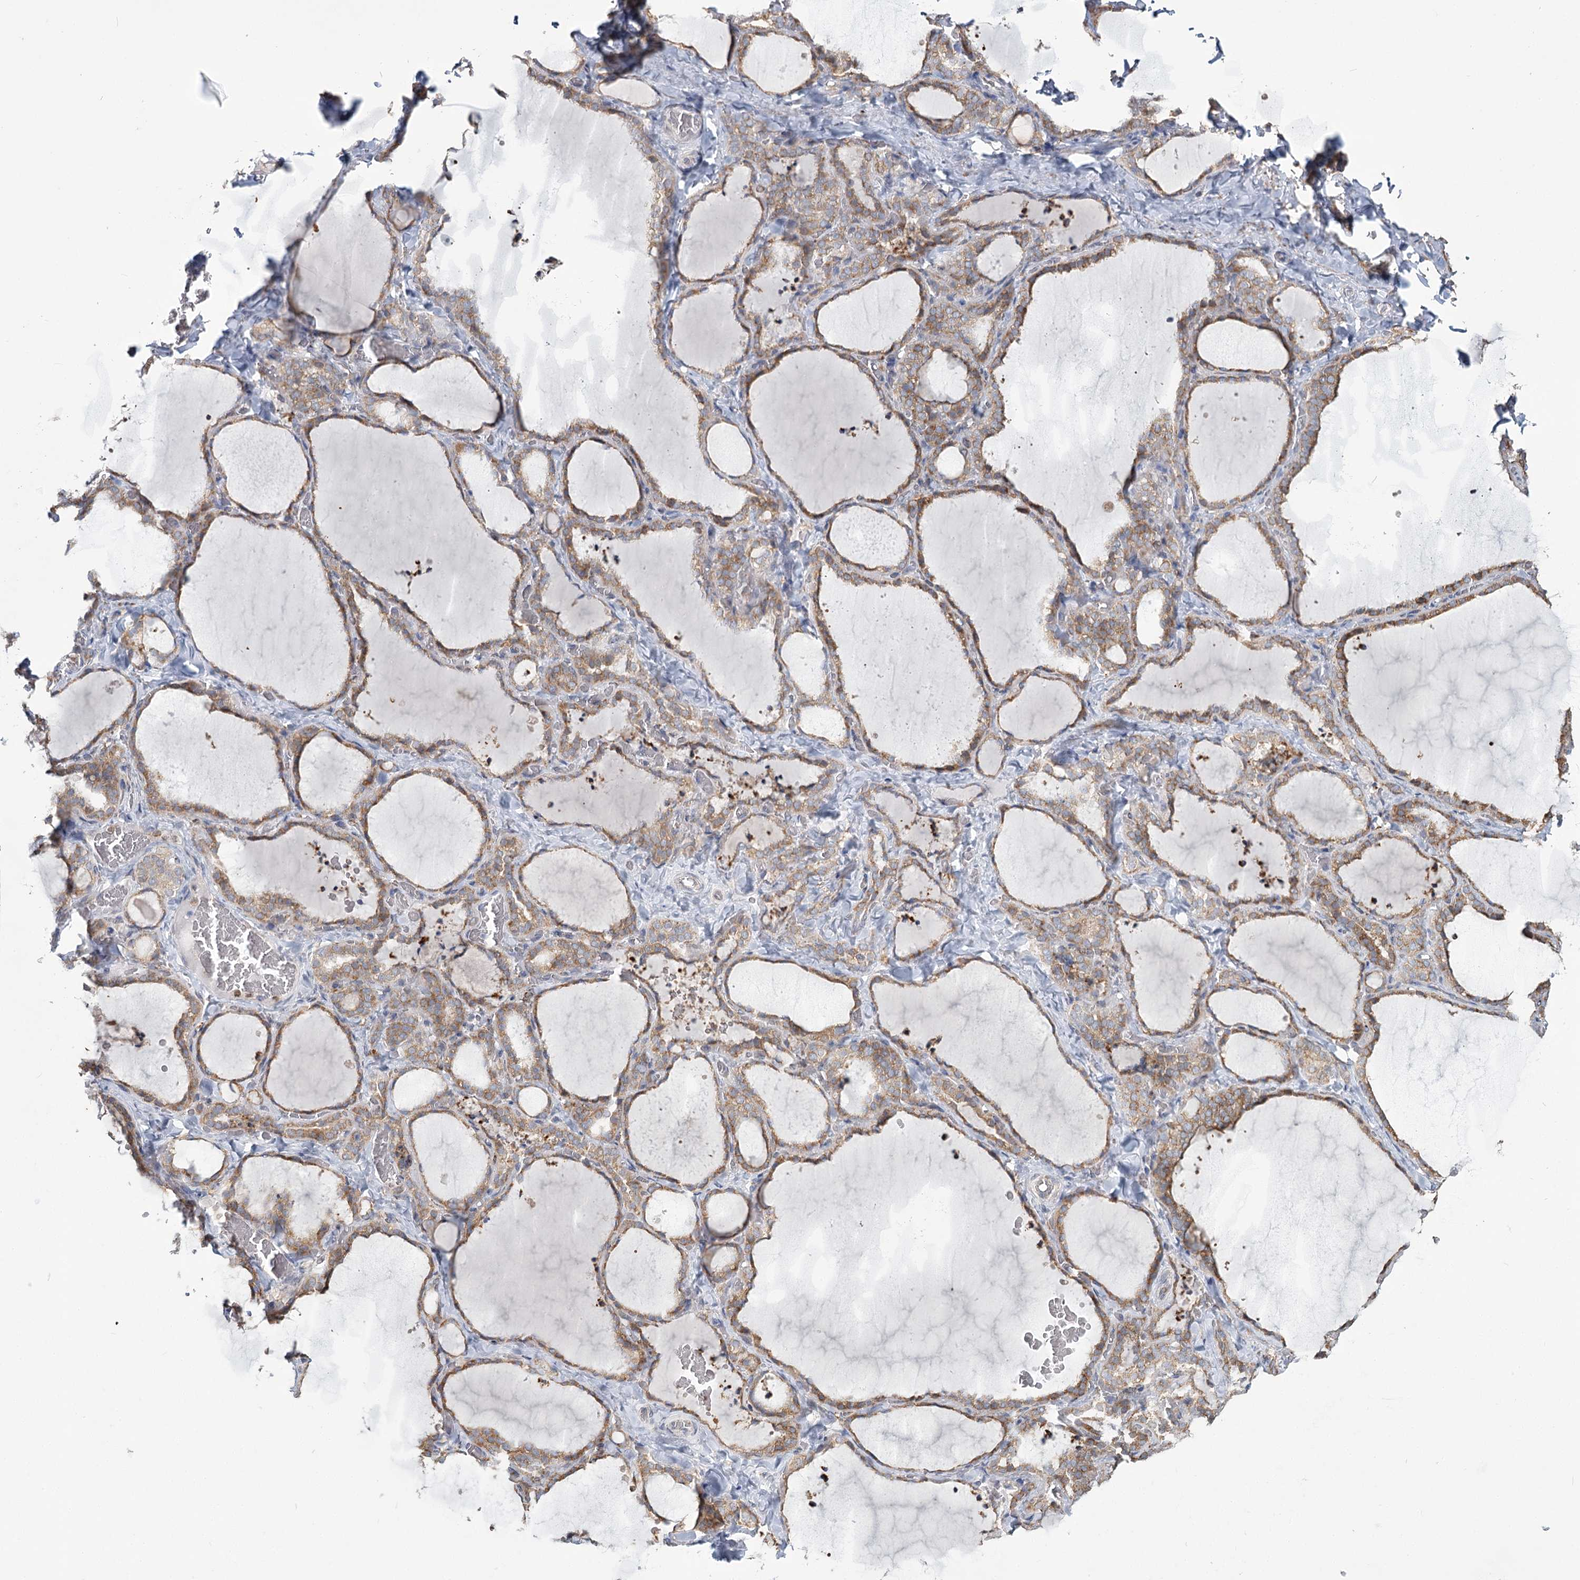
{"staining": {"intensity": "moderate", "quantity": ">75%", "location": "cytoplasmic/membranous"}, "tissue": "thyroid gland", "cell_type": "Glandular cells", "image_type": "normal", "snomed": [{"axis": "morphology", "description": "Normal tissue, NOS"}, {"axis": "topography", "description": "Thyroid gland"}], "caption": "The immunohistochemical stain highlights moderate cytoplasmic/membranous positivity in glandular cells of normal thyroid gland. (brown staining indicates protein expression, while blue staining denotes nuclei).", "gene": "ZCCHC9", "patient": {"sex": "female", "age": 22}}